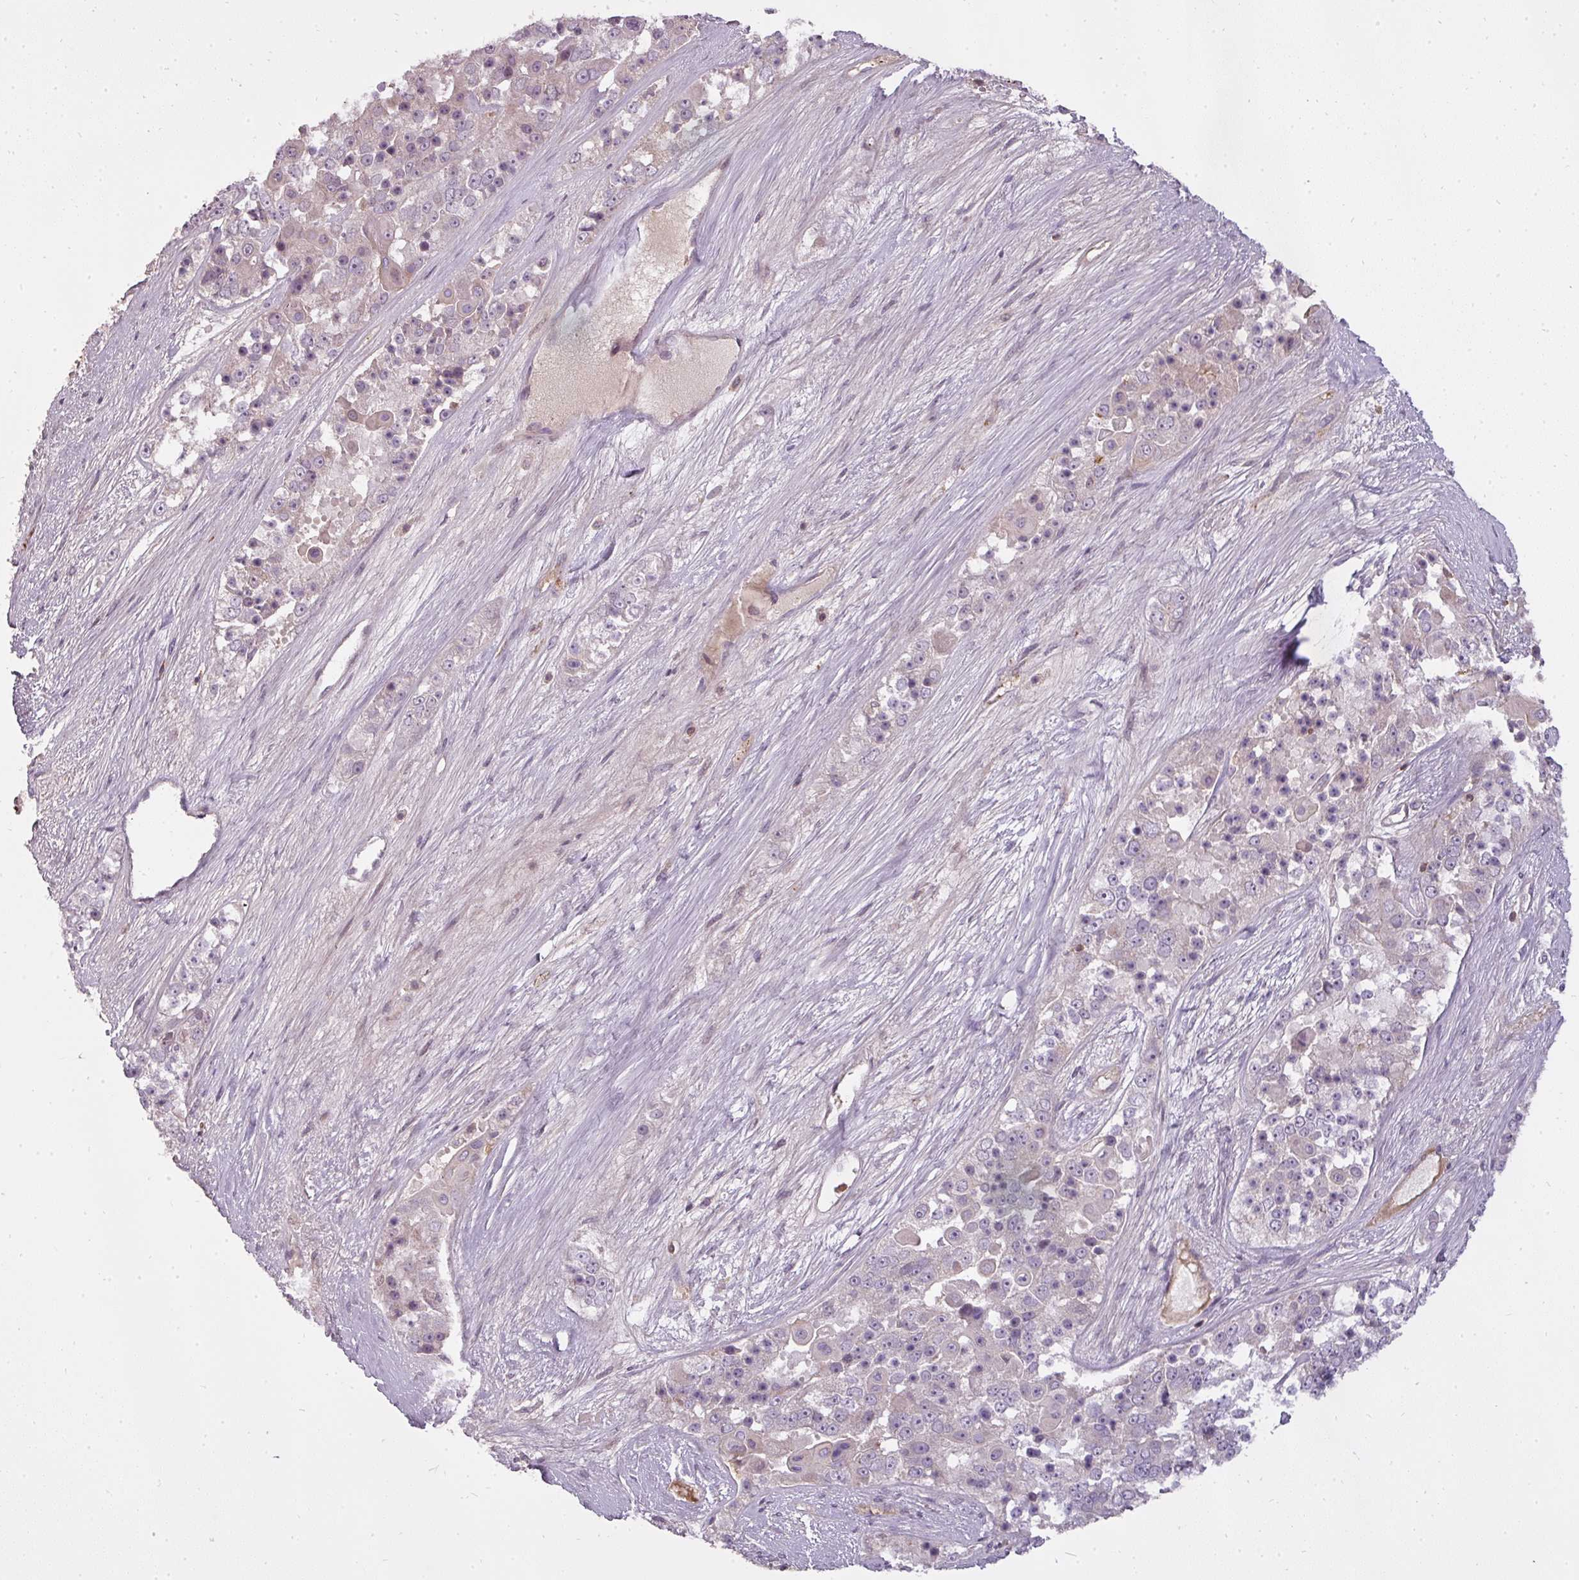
{"staining": {"intensity": "negative", "quantity": "none", "location": "none"}, "tissue": "ovarian cancer", "cell_type": "Tumor cells", "image_type": "cancer", "snomed": [{"axis": "morphology", "description": "Carcinoma, endometroid"}, {"axis": "topography", "description": "Ovary"}], "caption": "The micrograph demonstrates no significant positivity in tumor cells of ovarian cancer.", "gene": "STK4", "patient": {"sex": "female", "age": 51}}